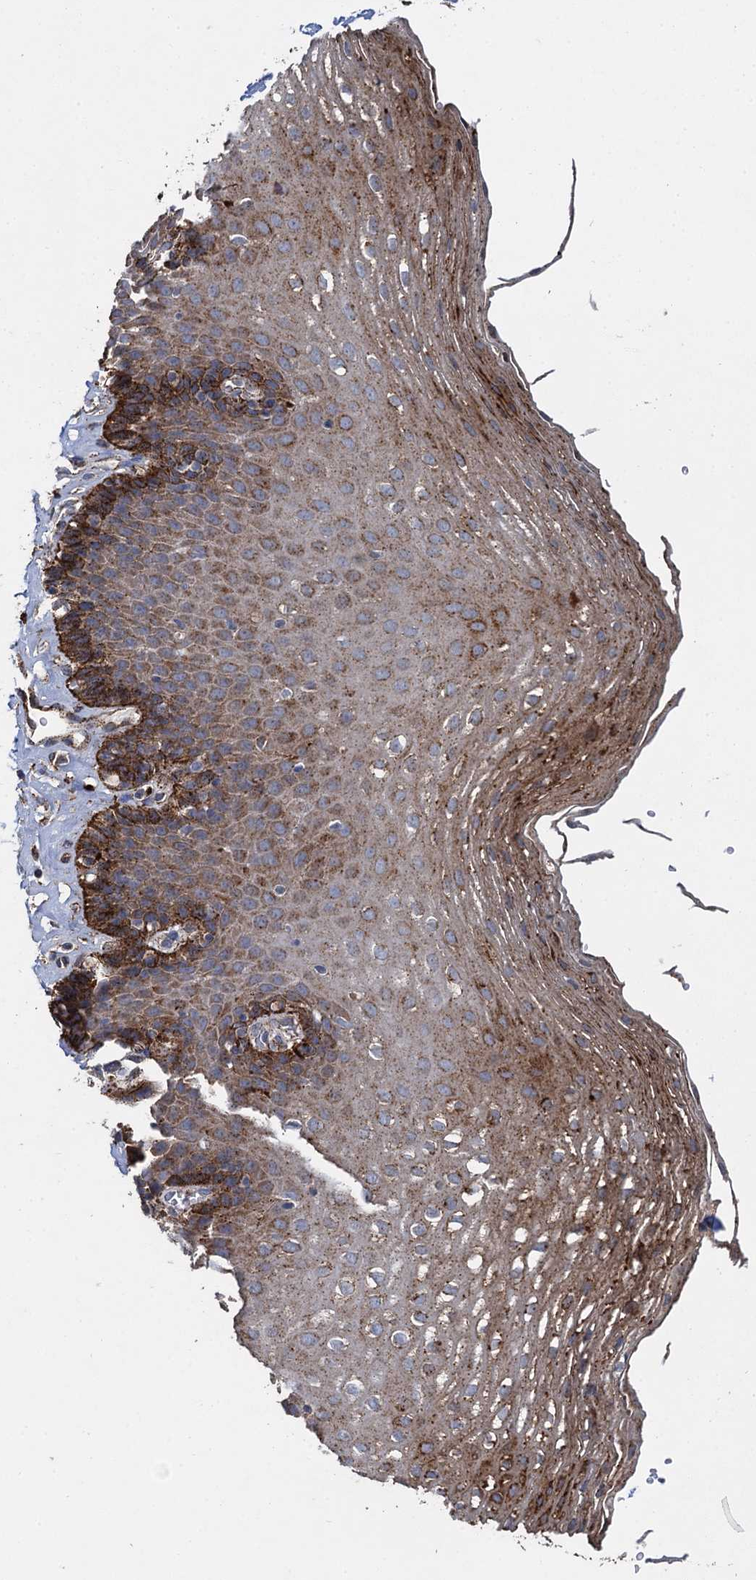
{"staining": {"intensity": "strong", "quantity": "25%-75%", "location": "cytoplasmic/membranous"}, "tissue": "esophagus", "cell_type": "Squamous epithelial cells", "image_type": "normal", "snomed": [{"axis": "morphology", "description": "Normal tissue, NOS"}, {"axis": "topography", "description": "Esophagus"}], "caption": "Strong cytoplasmic/membranous protein positivity is appreciated in about 25%-75% of squamous epithelial cells in esophagus.", "gene": "GBA1", "patient": {"sex": "female", "age": 66}}